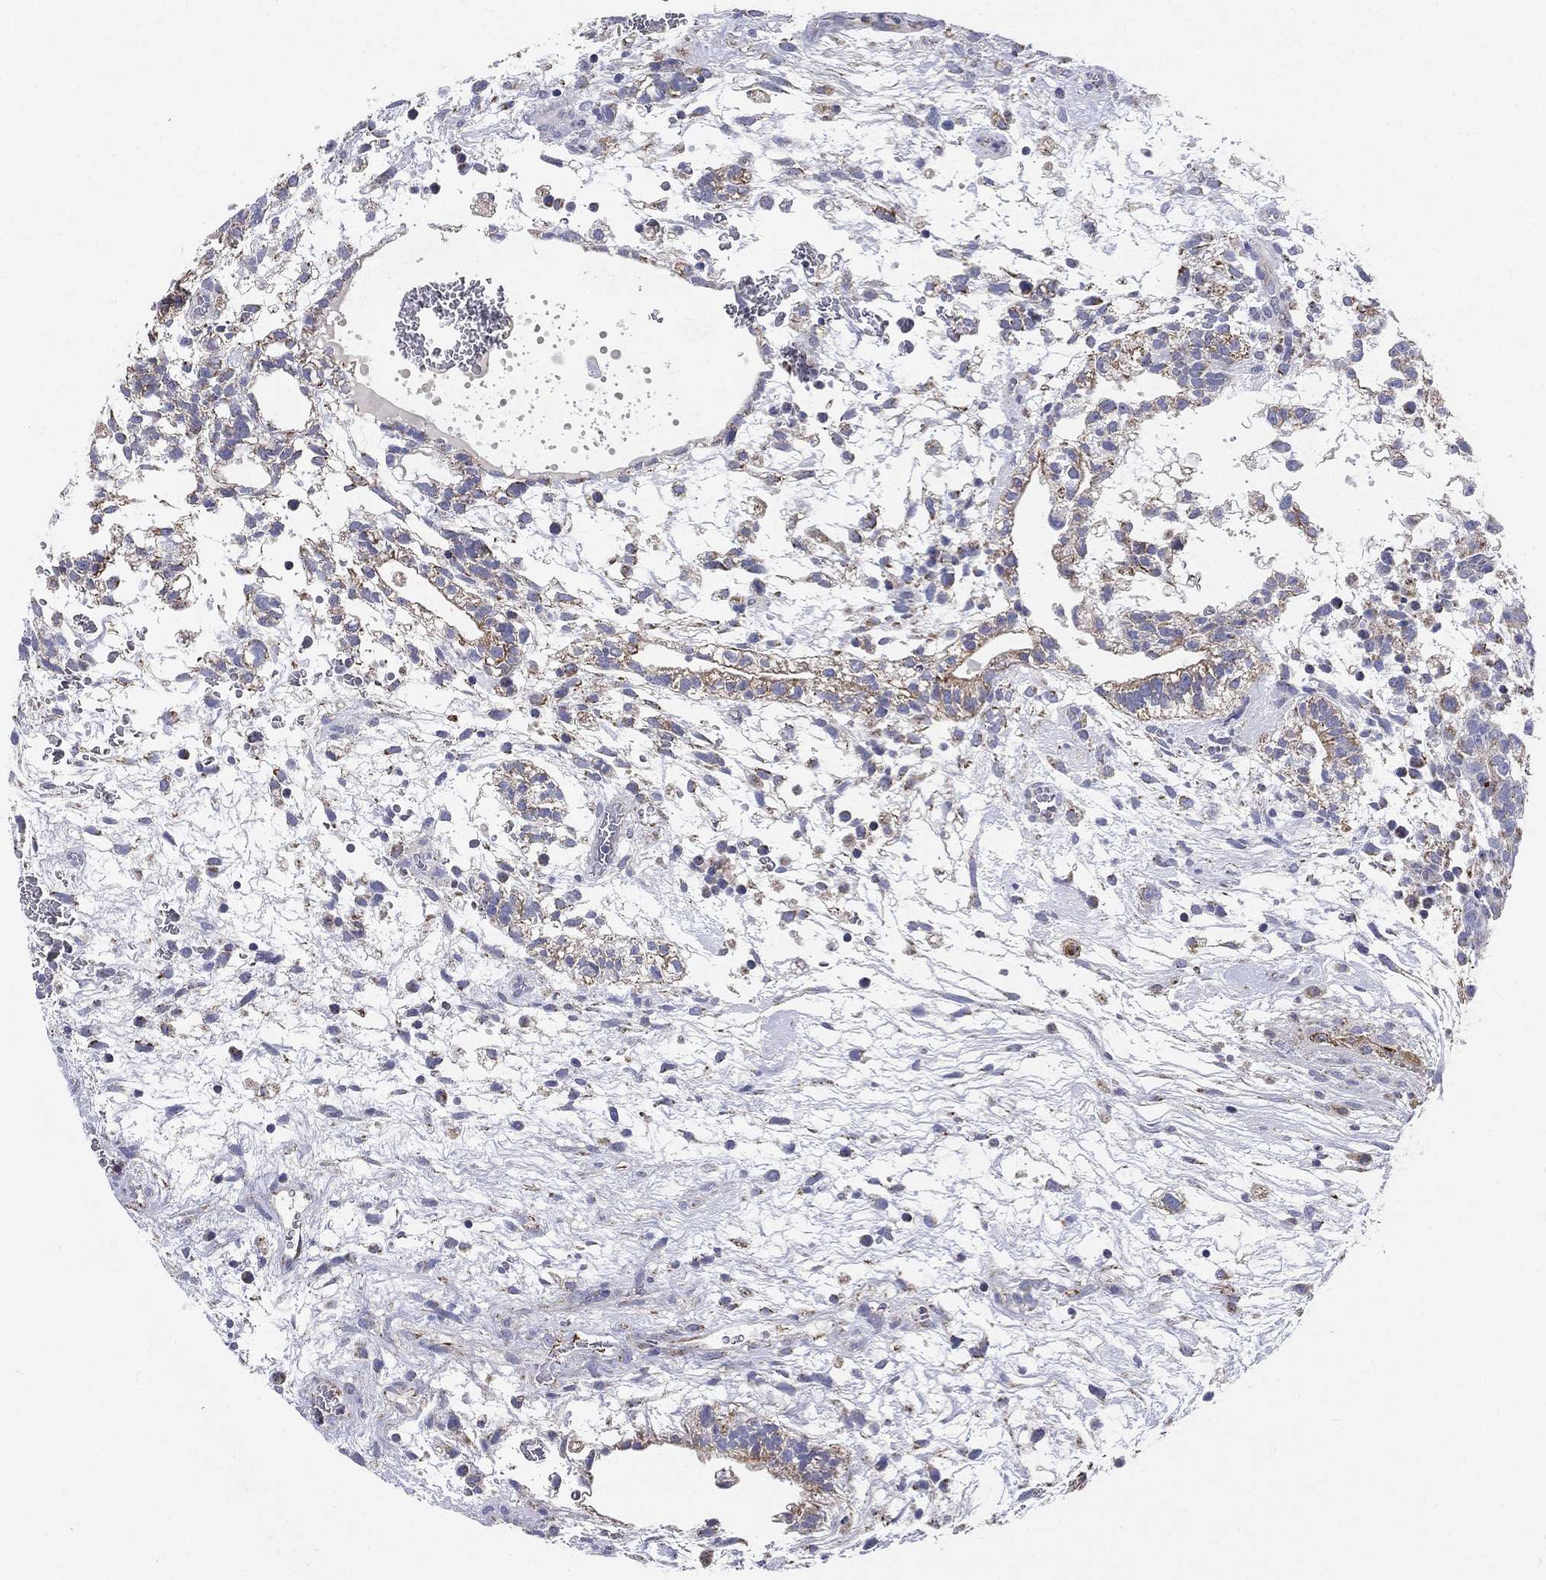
{"staining": {"intensity": "moderate", "quantity": "<25%", "location": "cytoplasmic/membranous"}, "tissue": "testis cancer", "cell_type": "Tumor cells", "image_type": "cancer", "snomed": [{"axis": "morphology", "description": "Normal tissue, NOS"}, {"axis": "morphology", "description": "Carcinoma, Embryonal, NOS"}, {"axis": "topography", "description": "Testis"}], "caption": "Immunohistochemical staining of human testis cancer displays moderate cytoplasmic/membranous protein expression in about <25% of tumor cells.", "gene": "PWWP3A", "patient": {"sex": "male", "age": 32}}